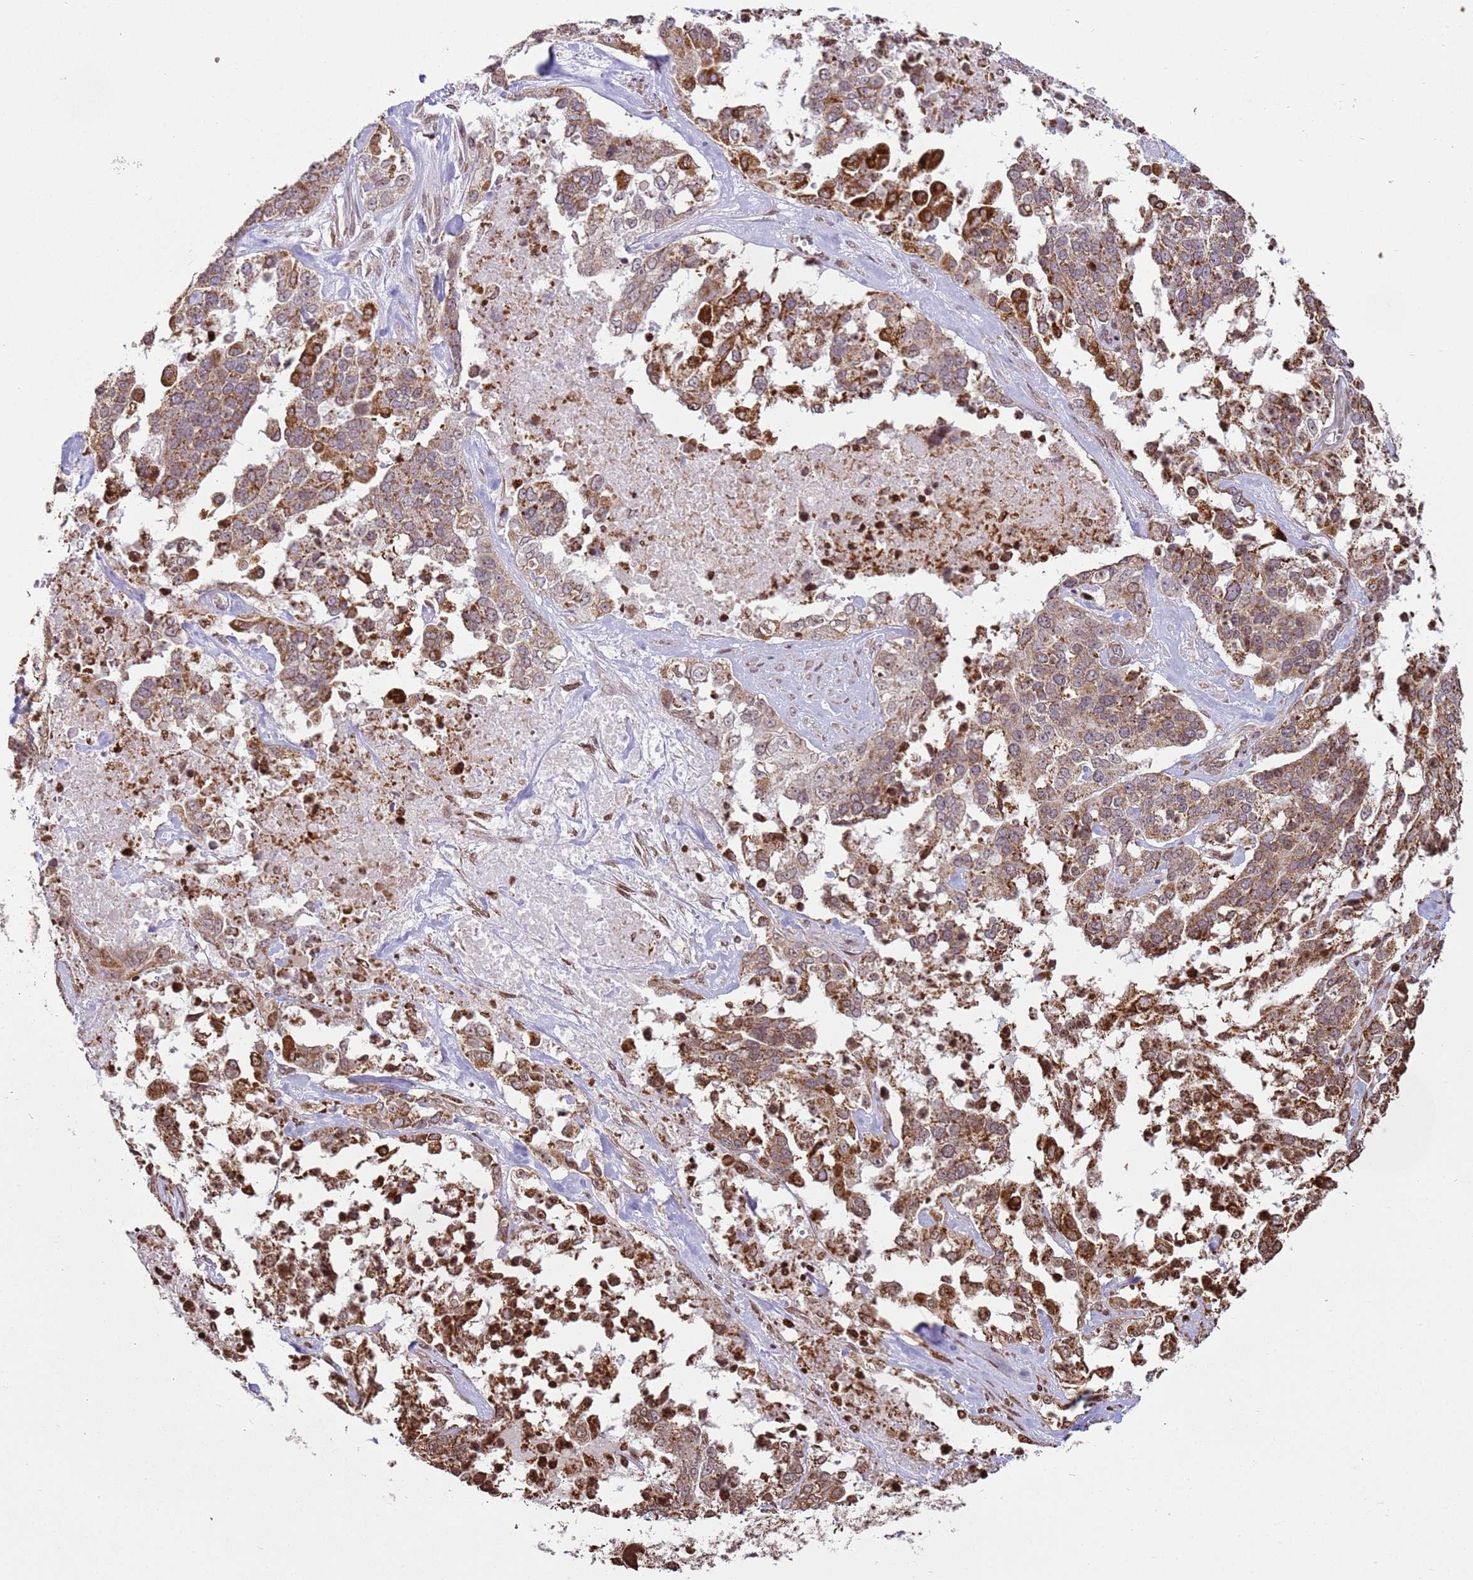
{"staining": {"intensity": "moderate", "quantity": ">75%", "location": "cytoplasmic/membranous"}, "tissue": "ovarian cancer", "cell_type": "Tumor cells", "image_type": "cancer", "snomed": [{"axis": "morphology", "description": "Cystadenocarcinoma, serous, NOS"}, {"axis": "topography", "description": "Ovary"}], "caption": "Immunohistochemistry (IHC) of ovarian cancer exhibits medium levels of moderate cytoplasmic/membranous expression in approximately >75% of tumor cells.", "gene": "SCAF1", "patient": {"sex": "female", "age": 44}}